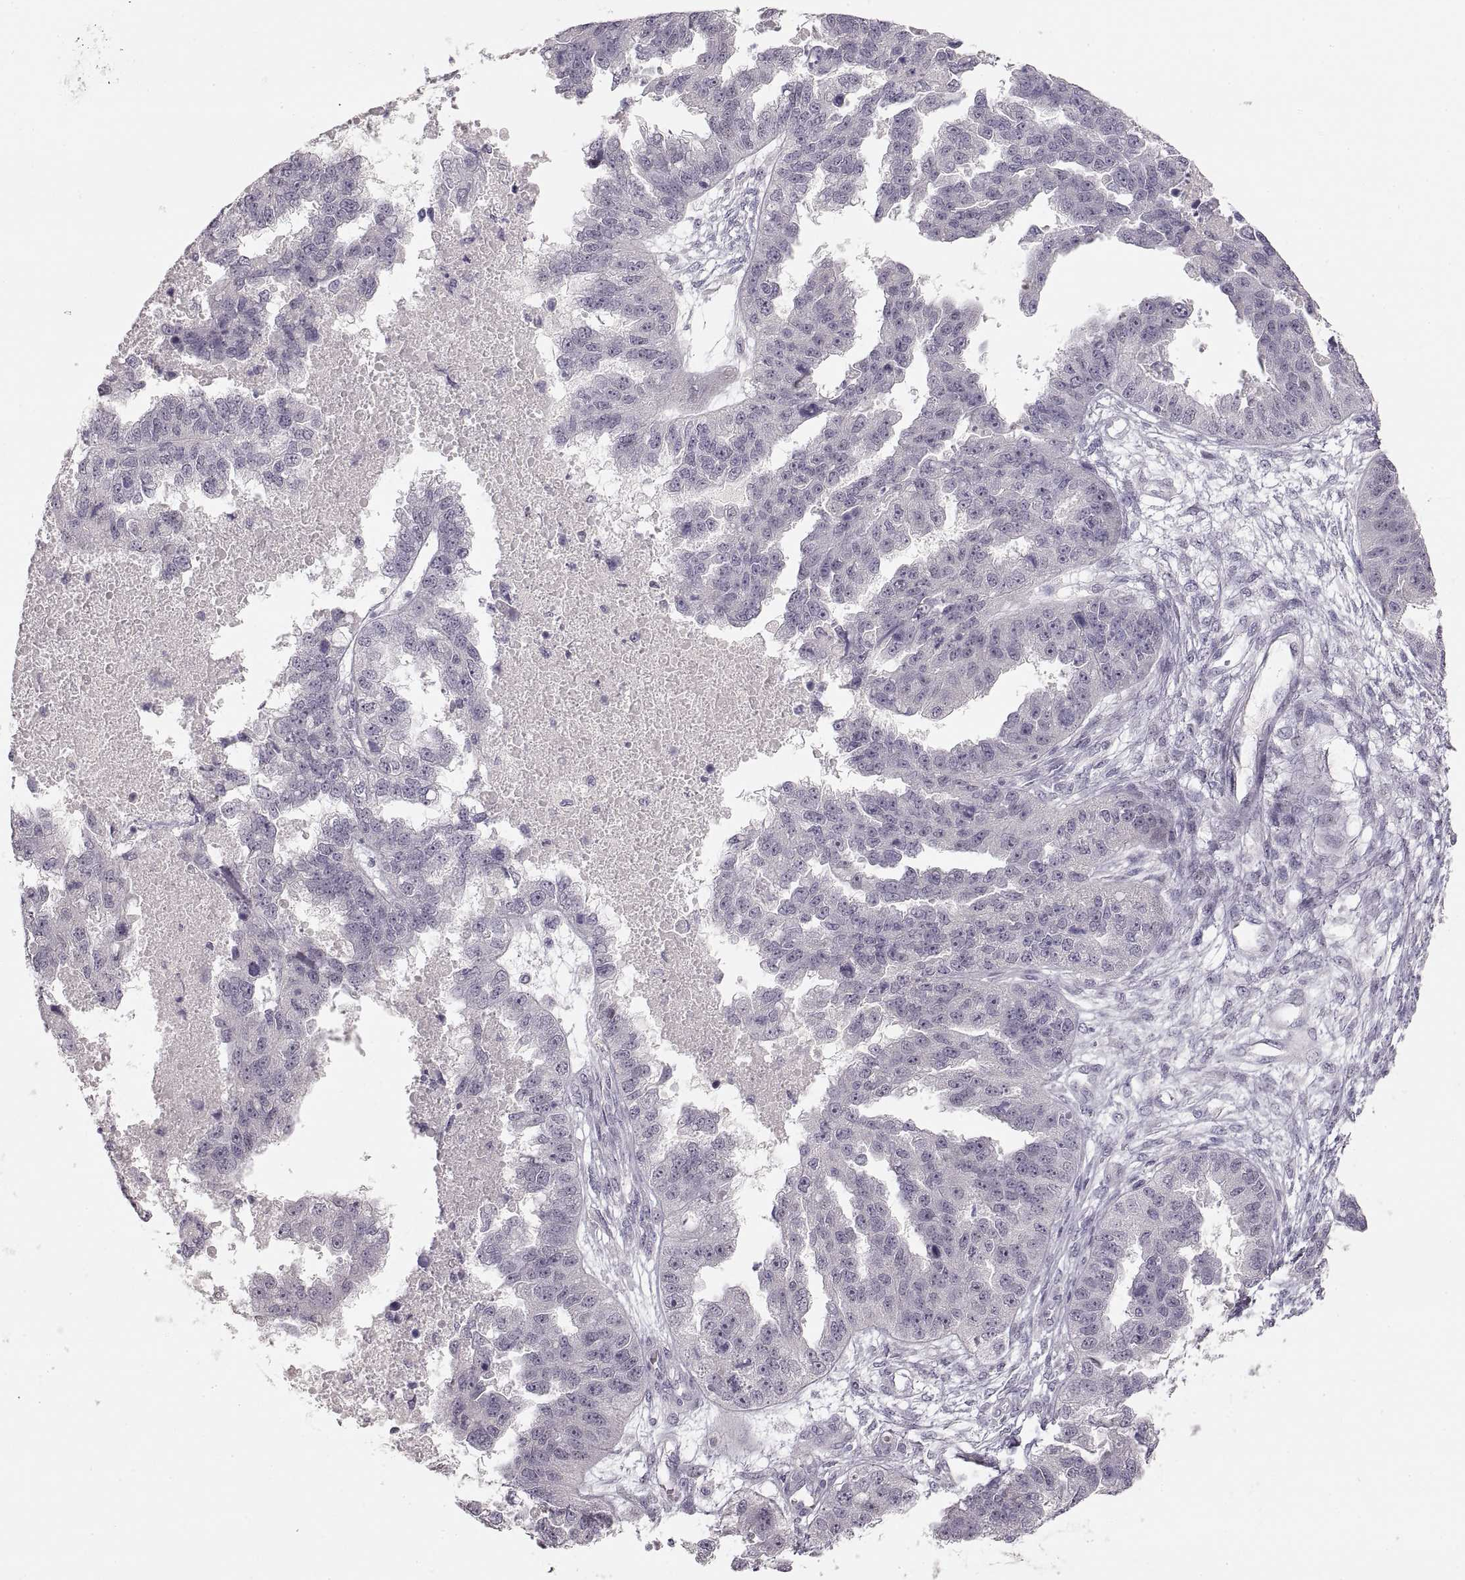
{"staining": {"intensity": "negative", "quantity": "none", "location": "none"}, "tissue": "ovarian cancer", "cell_type": "Tumor cells", "image_type": "cancer", "snomed": [{"axis": "morphology", "description": "Cystadenocarcinoma, serous, NOS"}, {"axis": "topography", "description": "Ovary"}], "caption": "Histopathology image shows no significant protein positivity in tumor cells of ovarian cancer (serous cystadenocarcinoma). The staining was performed using DAB to visualize the protein expression in brown, while the nuclei were stained in blue with hematoxylin (Magnification: 20x).", "gene": "PCSK2", "patient": {"sex": "female", "age": 58}}